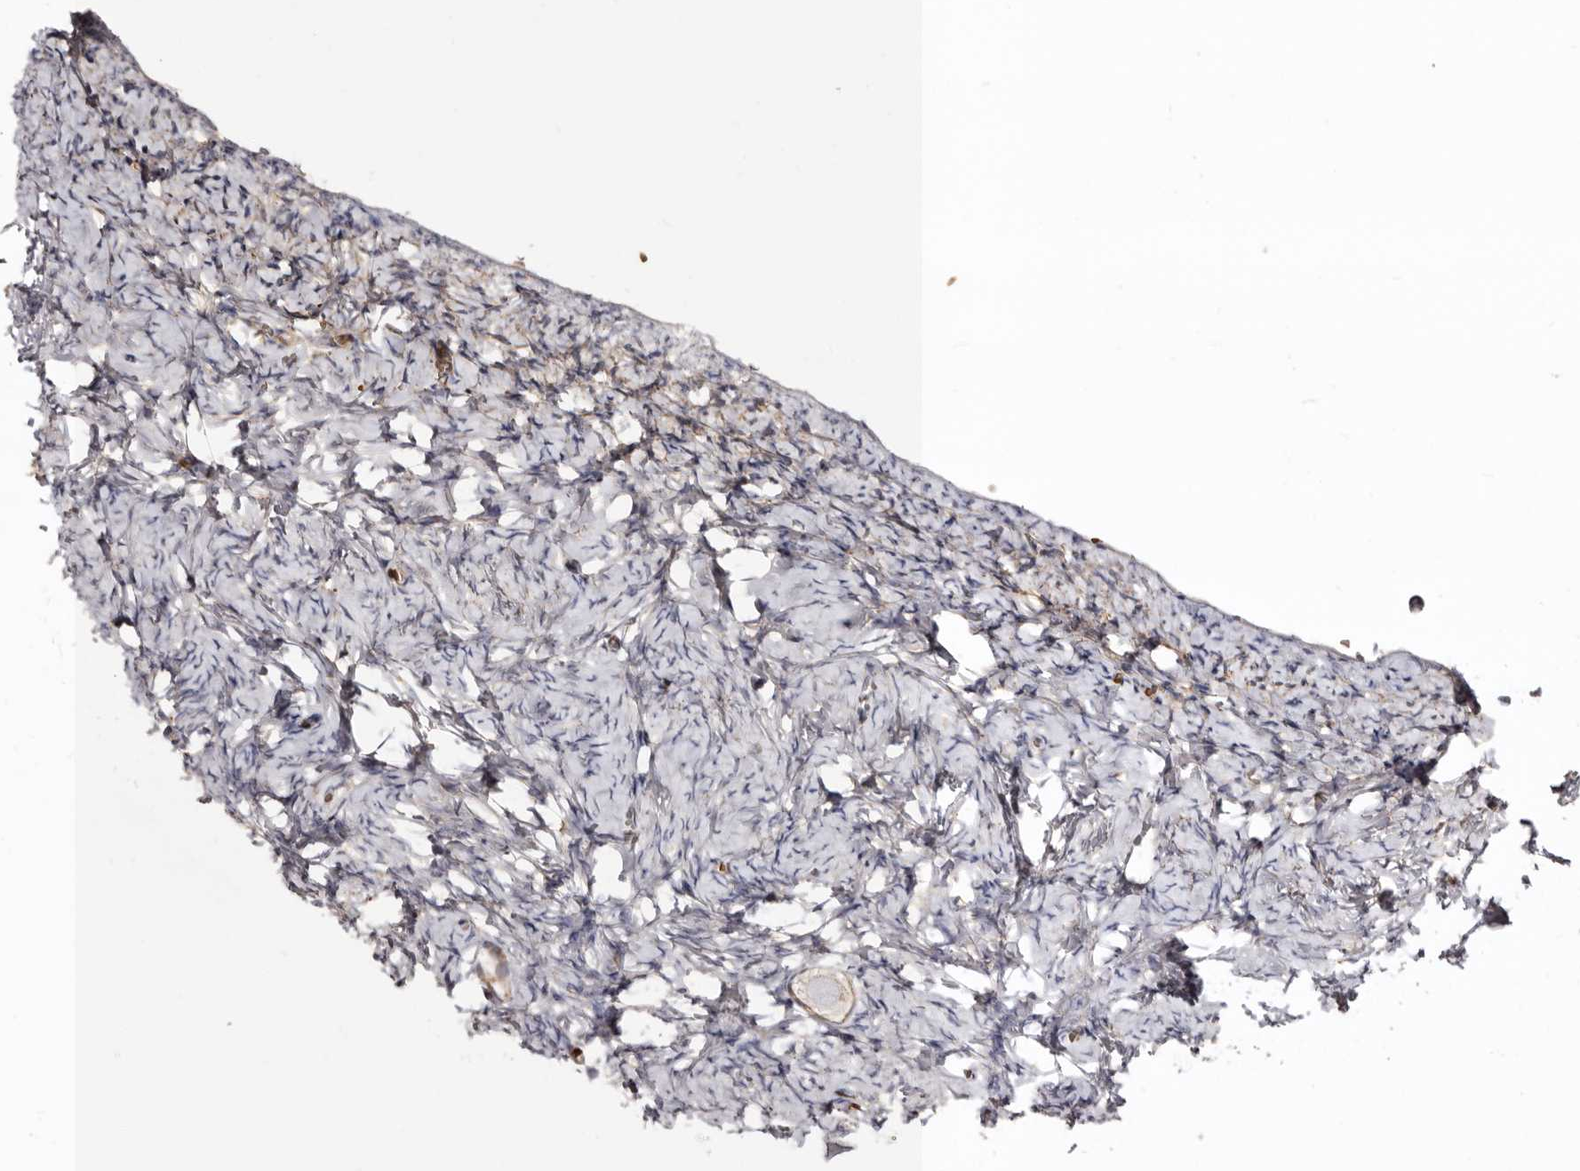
{"staining": {"intensity": "weak", "quantity": "<25%", "location": "cytoplasmic/membranous"}, "tissue": "ovary", "cell_type": "Follicle cells", "image_type": "normal", "snomed": [{"axis": "morphology", "description": "Normal tissue, NOS"}, {"axis": "topography", "description": "Ovary"}], "caption": "A high-resolution histopathology image shows immunohistochemistry (IHC) staining of benign ovary, which exhibits no significant staining in follicle cells. Nuclei are stained in blue.", "gene": "BAX", "patient": {"sex": "female", "age": 27}}